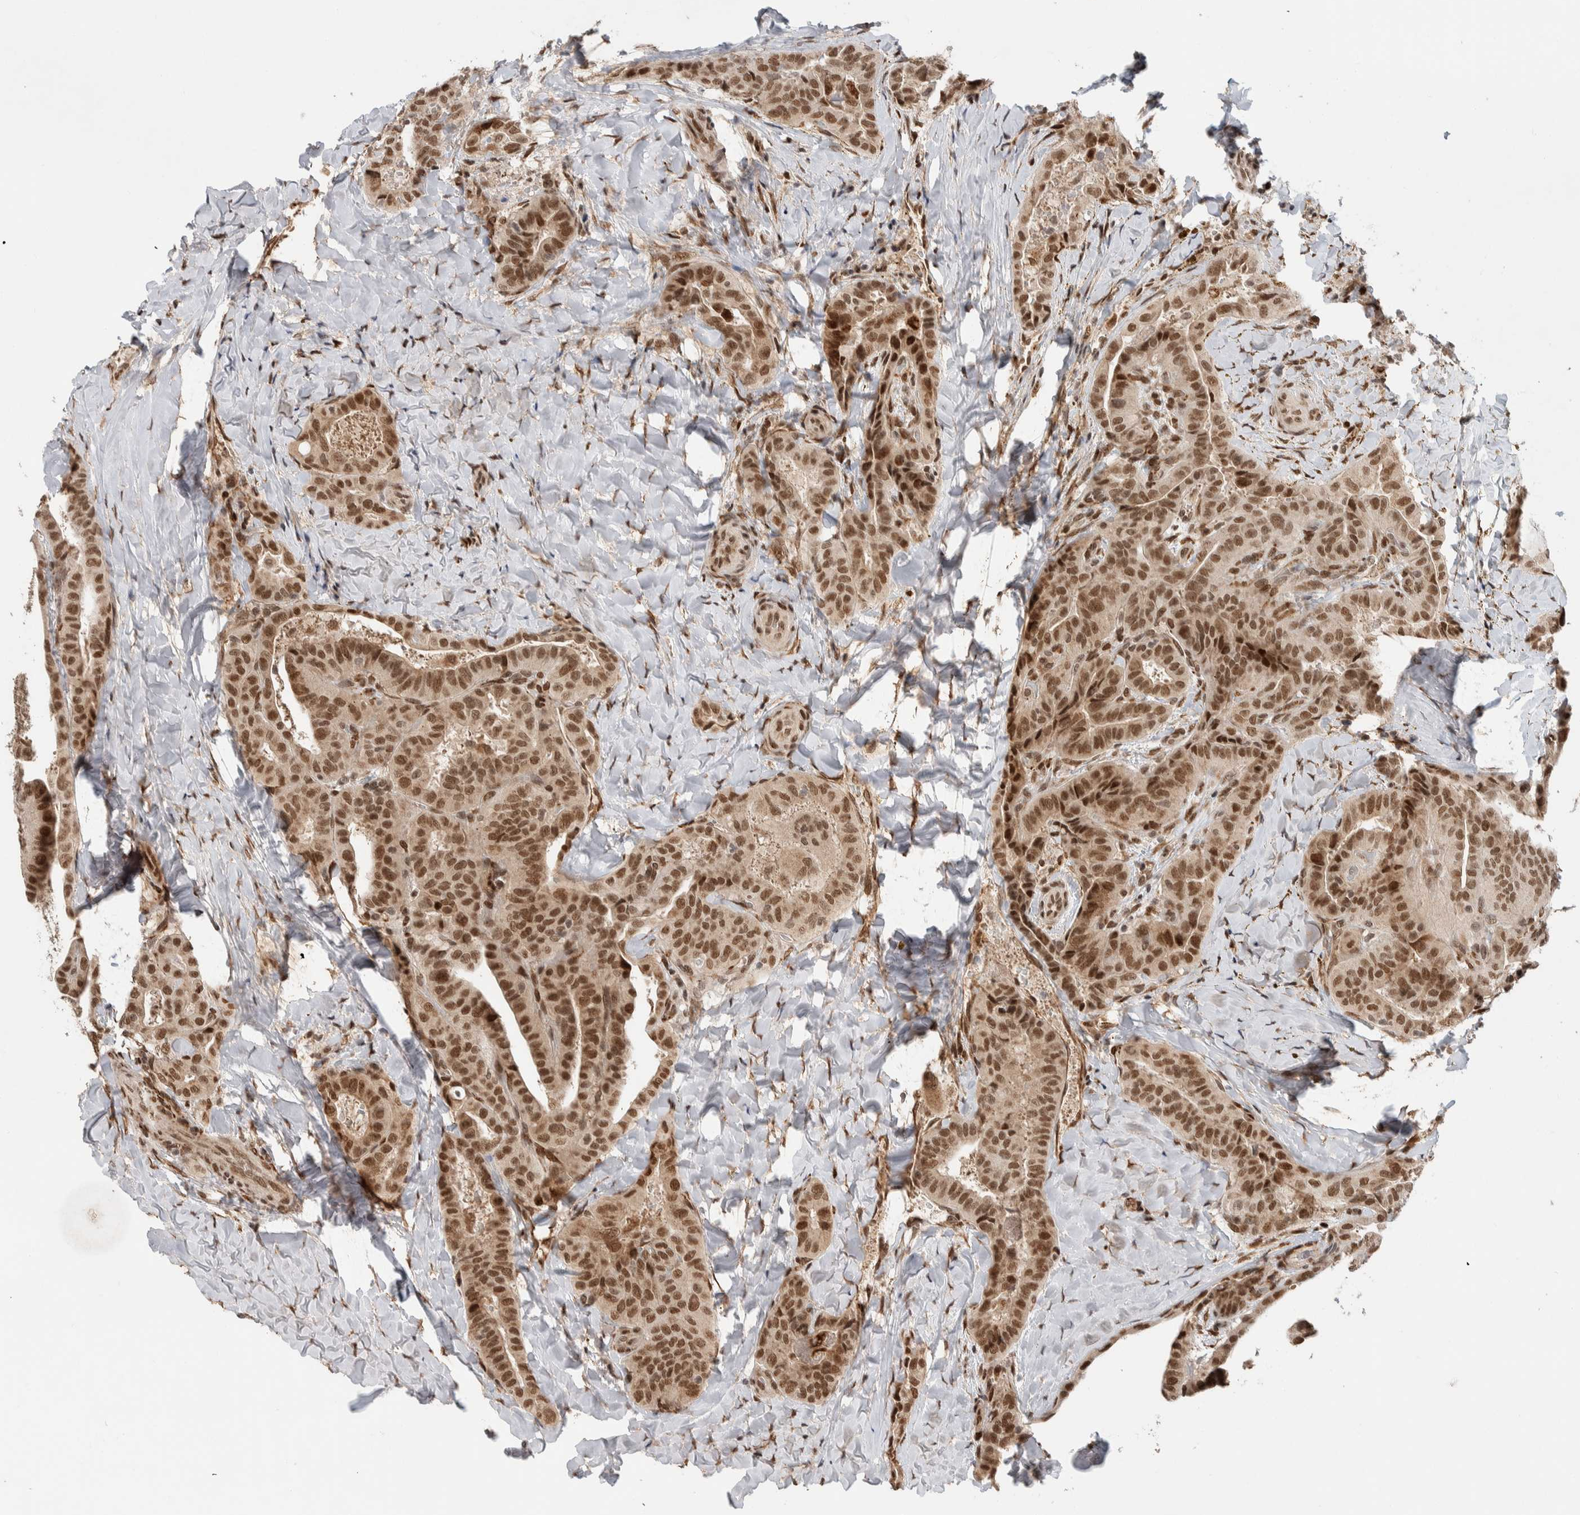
{"staining": {"intensity": "strong", "quantity": ">75%", "location": "nuclear"}, "tissue": "thyroid cancer", "cell_type": "Tumor cells", "image_type": "cancer", "snomed": [{"axis": "morphology", "description": "Papillary adenocarcinoma, NOS"}, {"axis": "topography", "description": "Thyroid gland"}], "caption": "There is high levels of strong nuclear staining in tumor cells of thyroid cancer, as demonstrated by immunohistochemical staining (brown color).", "gene": "TNRC18", "patient": {"sex": "male", "age": 77}}